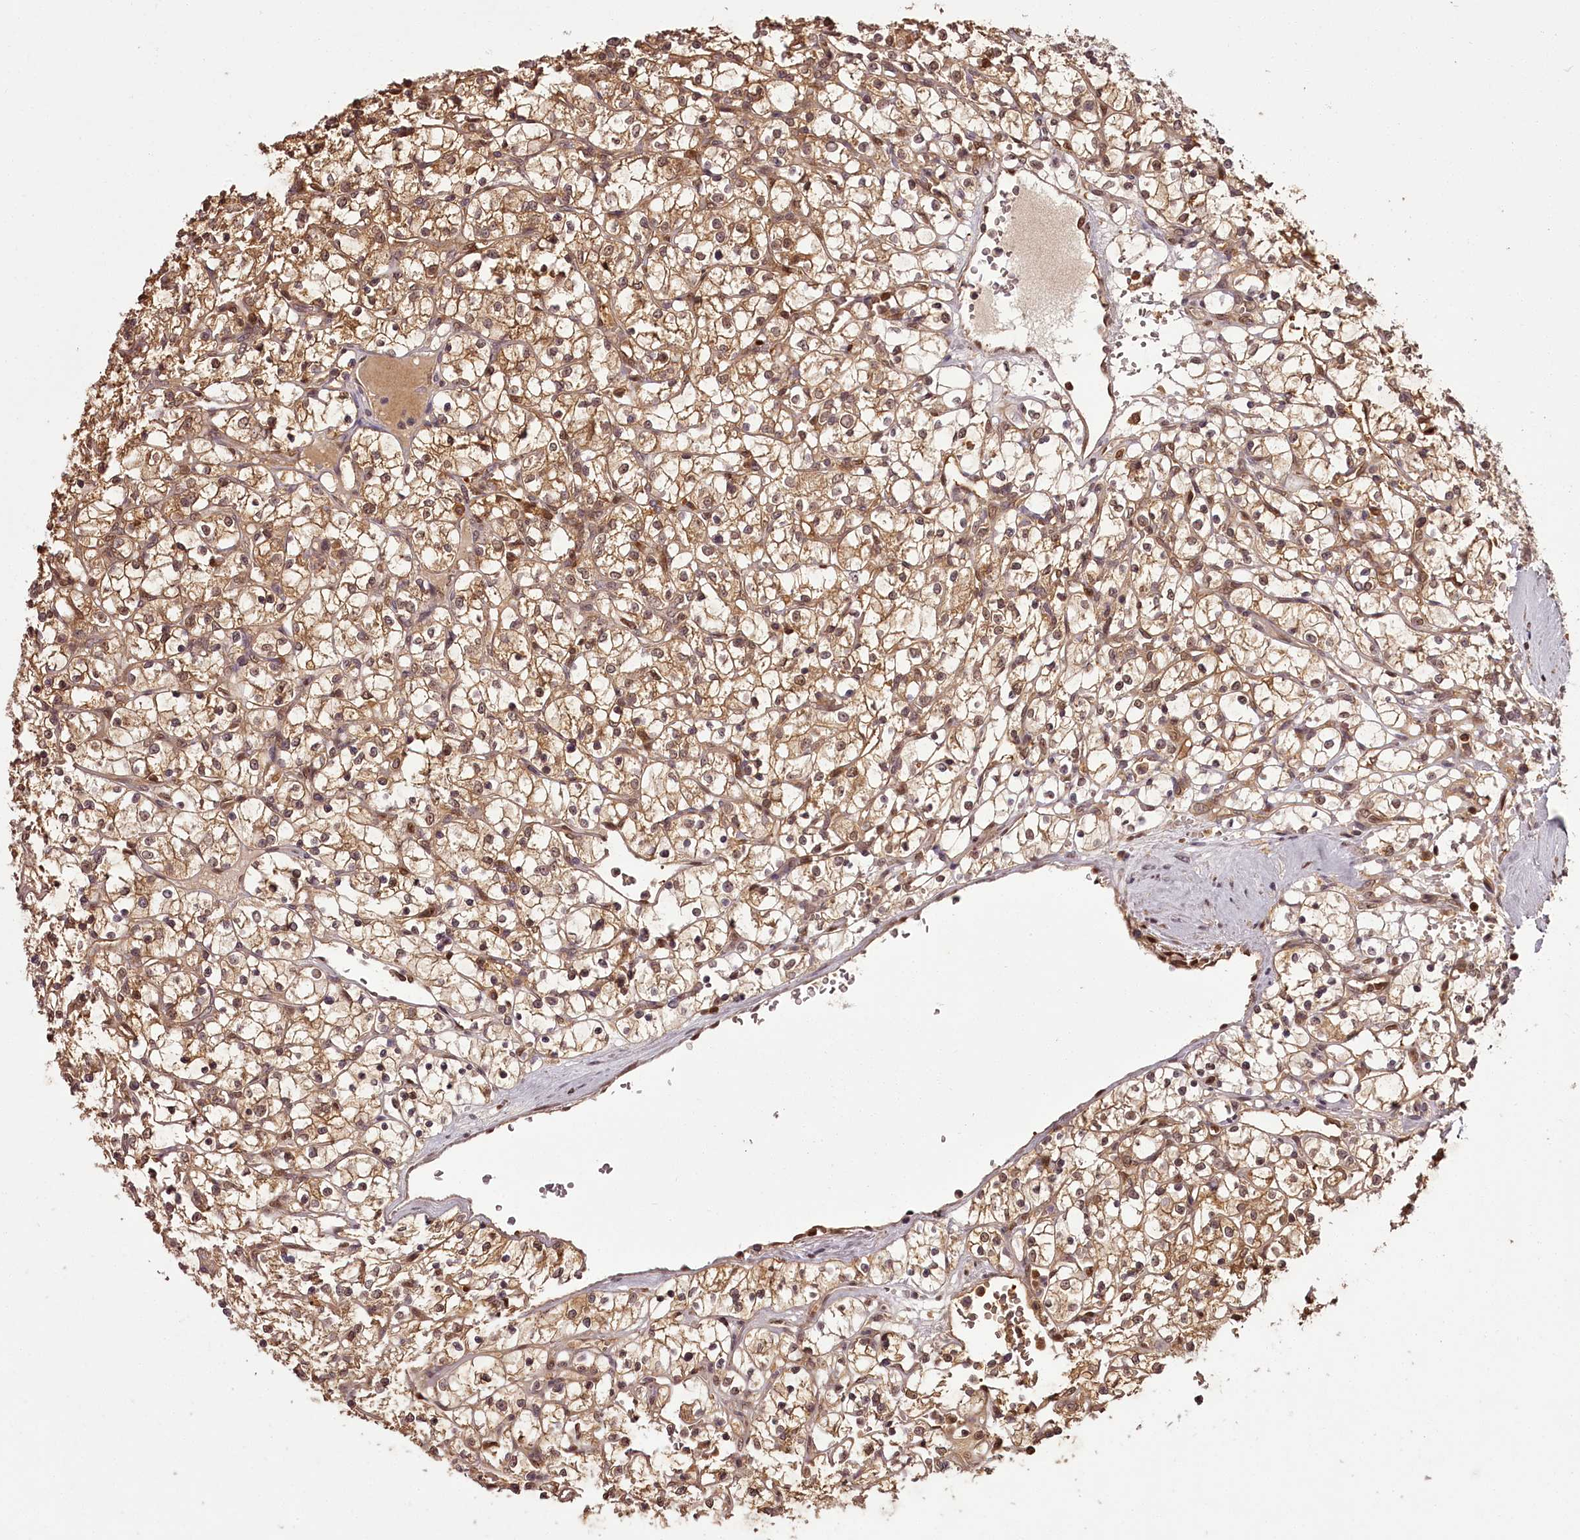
{"staining": {"intensity": "moderate", "quantity": ">75%", "location": "cytoplasmic/membranous,nuclear"}, "tissue": "renal cancer", "cell_type": "Tumor cells", "image_type": "cancer", "snomed": [{"axis": "morphology", "description": "Adenocarcinoma, NOS"}, {"axis": "topography", "description": "Kidney"}], "caption": "DAB (3,3'-diaminobenzidine) immunohistochemical staining of renal cancer exhibits moderate cytoplasmic/membranous and nuclear protein staining in about >75% of tumor cells.", "gene": "NPRL2", "patient": {"sex": "female", "age": 69}}